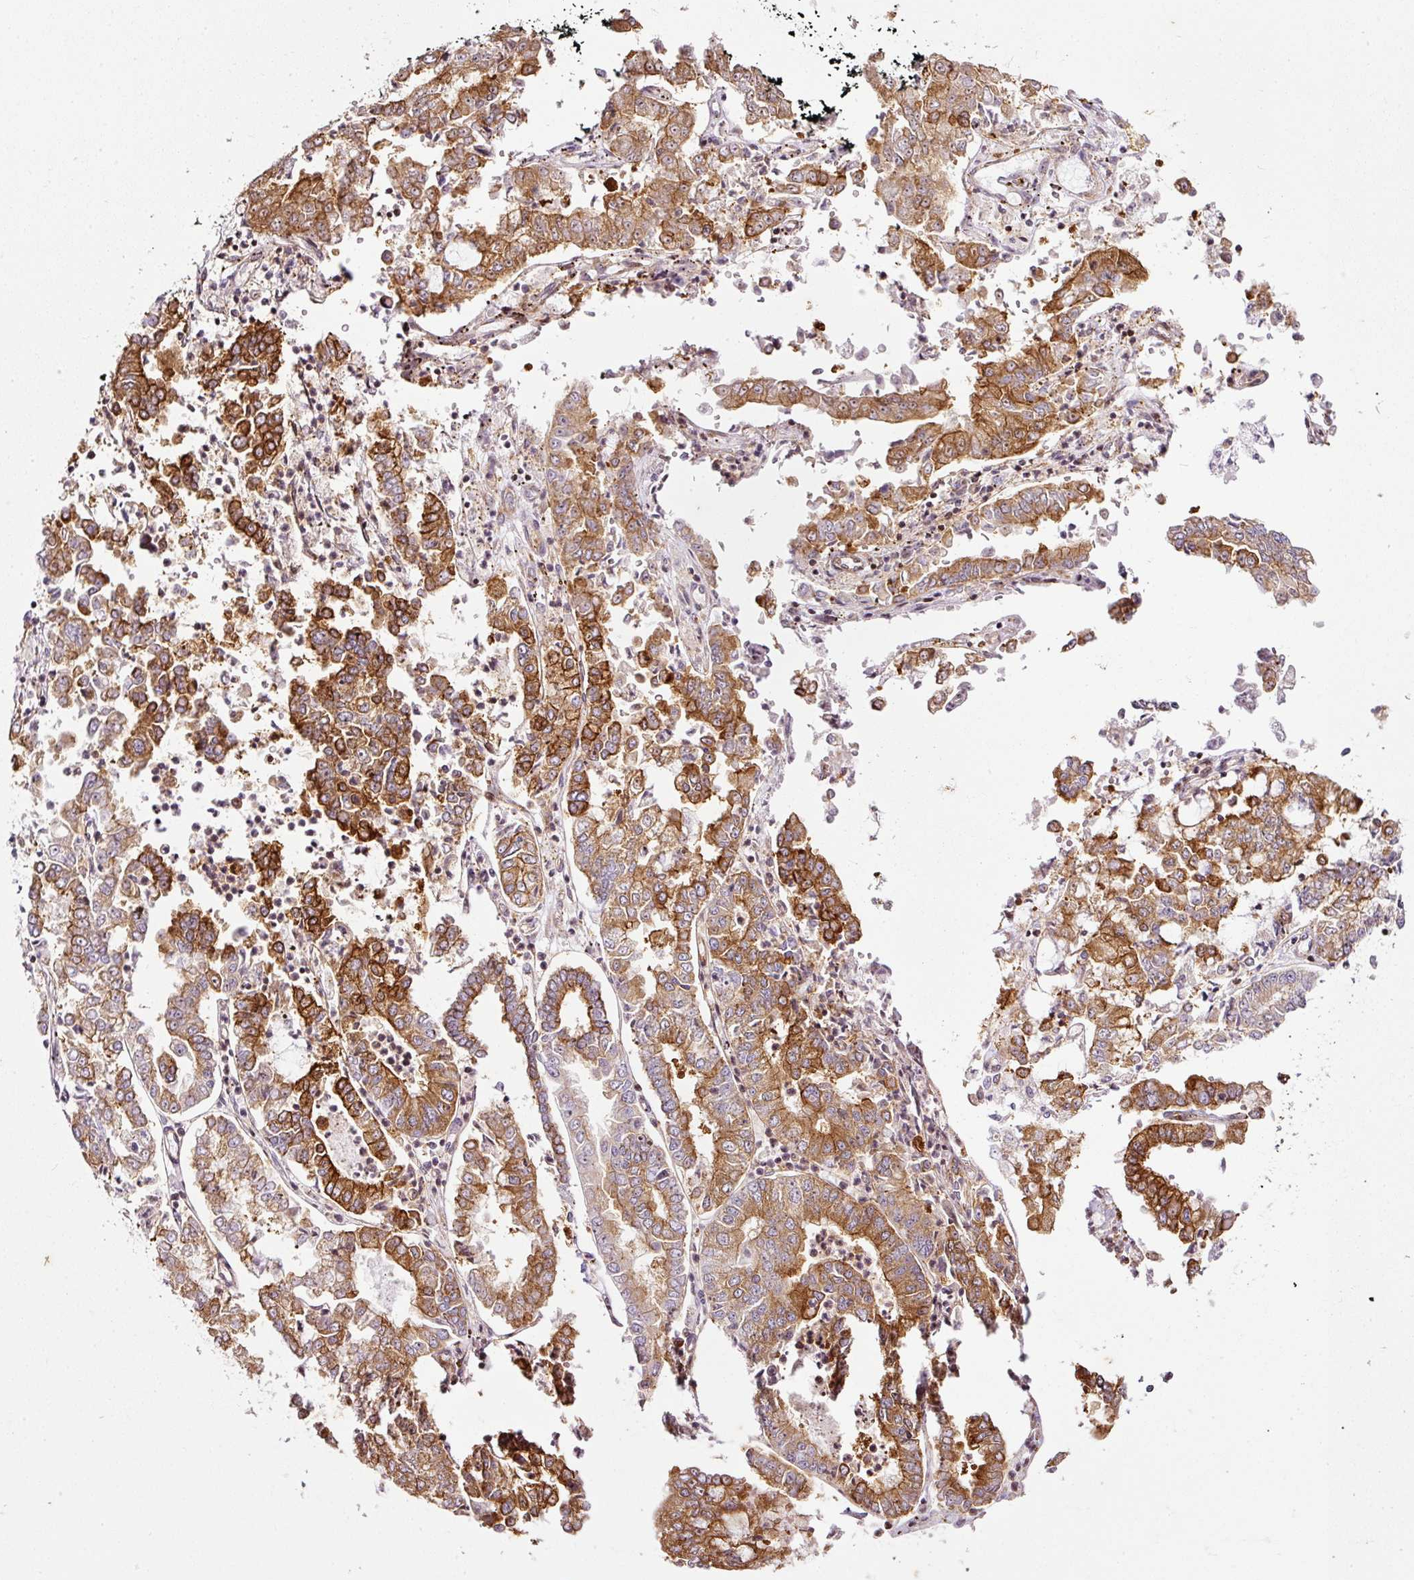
{"staining": {"intensity": "moderate", "quantity": ">75%", "location": "cytoplasmic/membranous"}, "tissue": "stomach cancer", "cell_type": "Tumor cells", "image_type": "cancer", "snomed": [{"axis": "morphology", "description": "Adenocarcinoma, NOS"}, {"axis": "topography", "description": "Stomach"}], "caption": "This micrograph shows stomach adenocarcinoma stained with immunohistochemistry to label a protein in brown. The cytoplasmic/membranous of tumor cells show moderate positivity for the protein. Nuclei are counter-stained blue.", "gene": "SCNM1", "patient": {"sex": "male", "age": 76}}